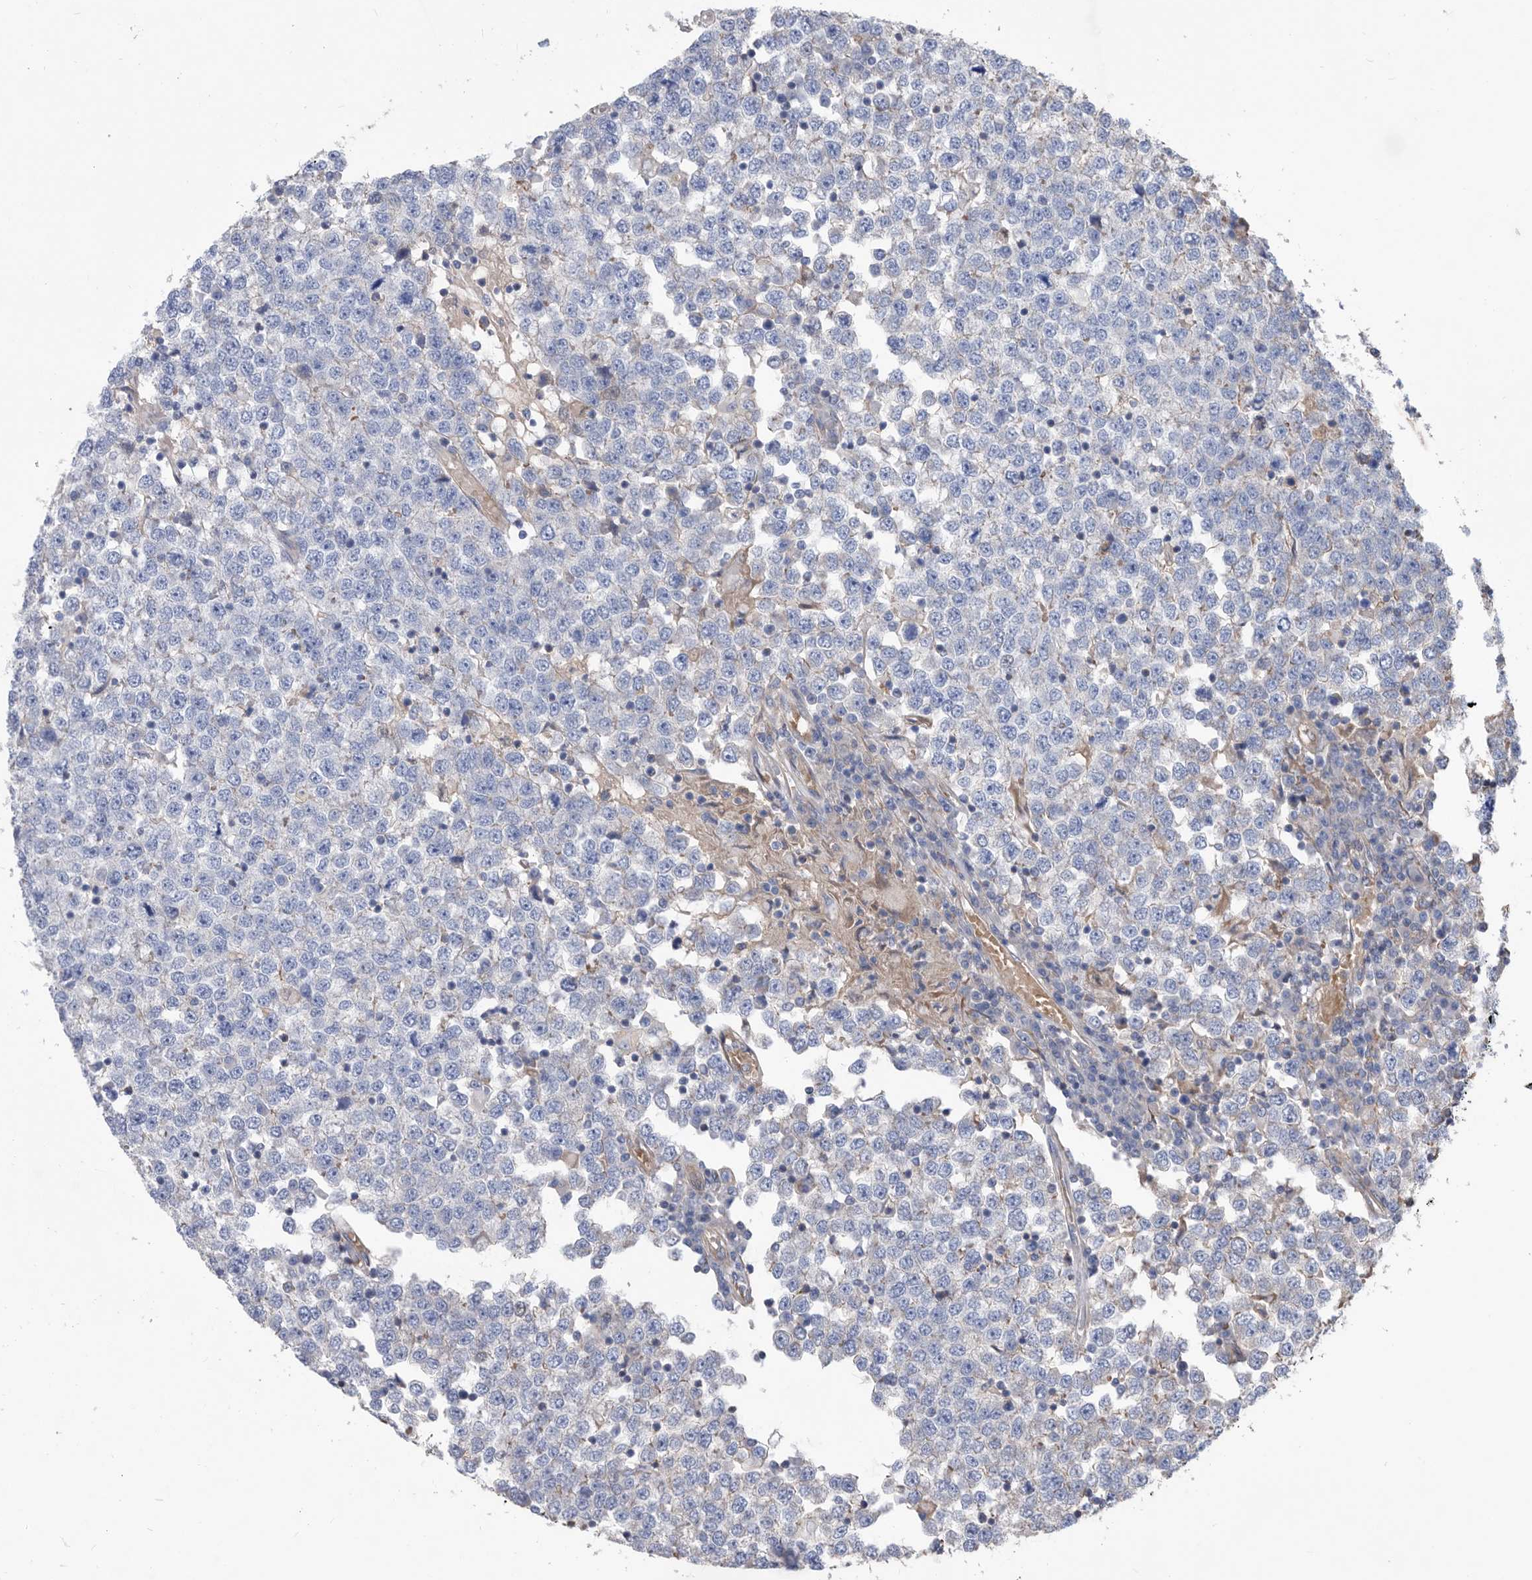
{"staining": {"intensity": "negative", "quantity": "none", "location": "none"}, "tissue": "testis cancer", "cell_type": "Tumor cells", "image_type": "cancer", "snomed": [{"axis": "morphology", "description": "Seminoma, NOS"}, {"axis": "topography", "description": "Testis"}], "caption": "DAB immunohistochemical staining of human seminoma (testis) shows no significant positivity in tumor cells.", "gene": "ATP13A3", "patient": {"sex": "male", "age": 65}}